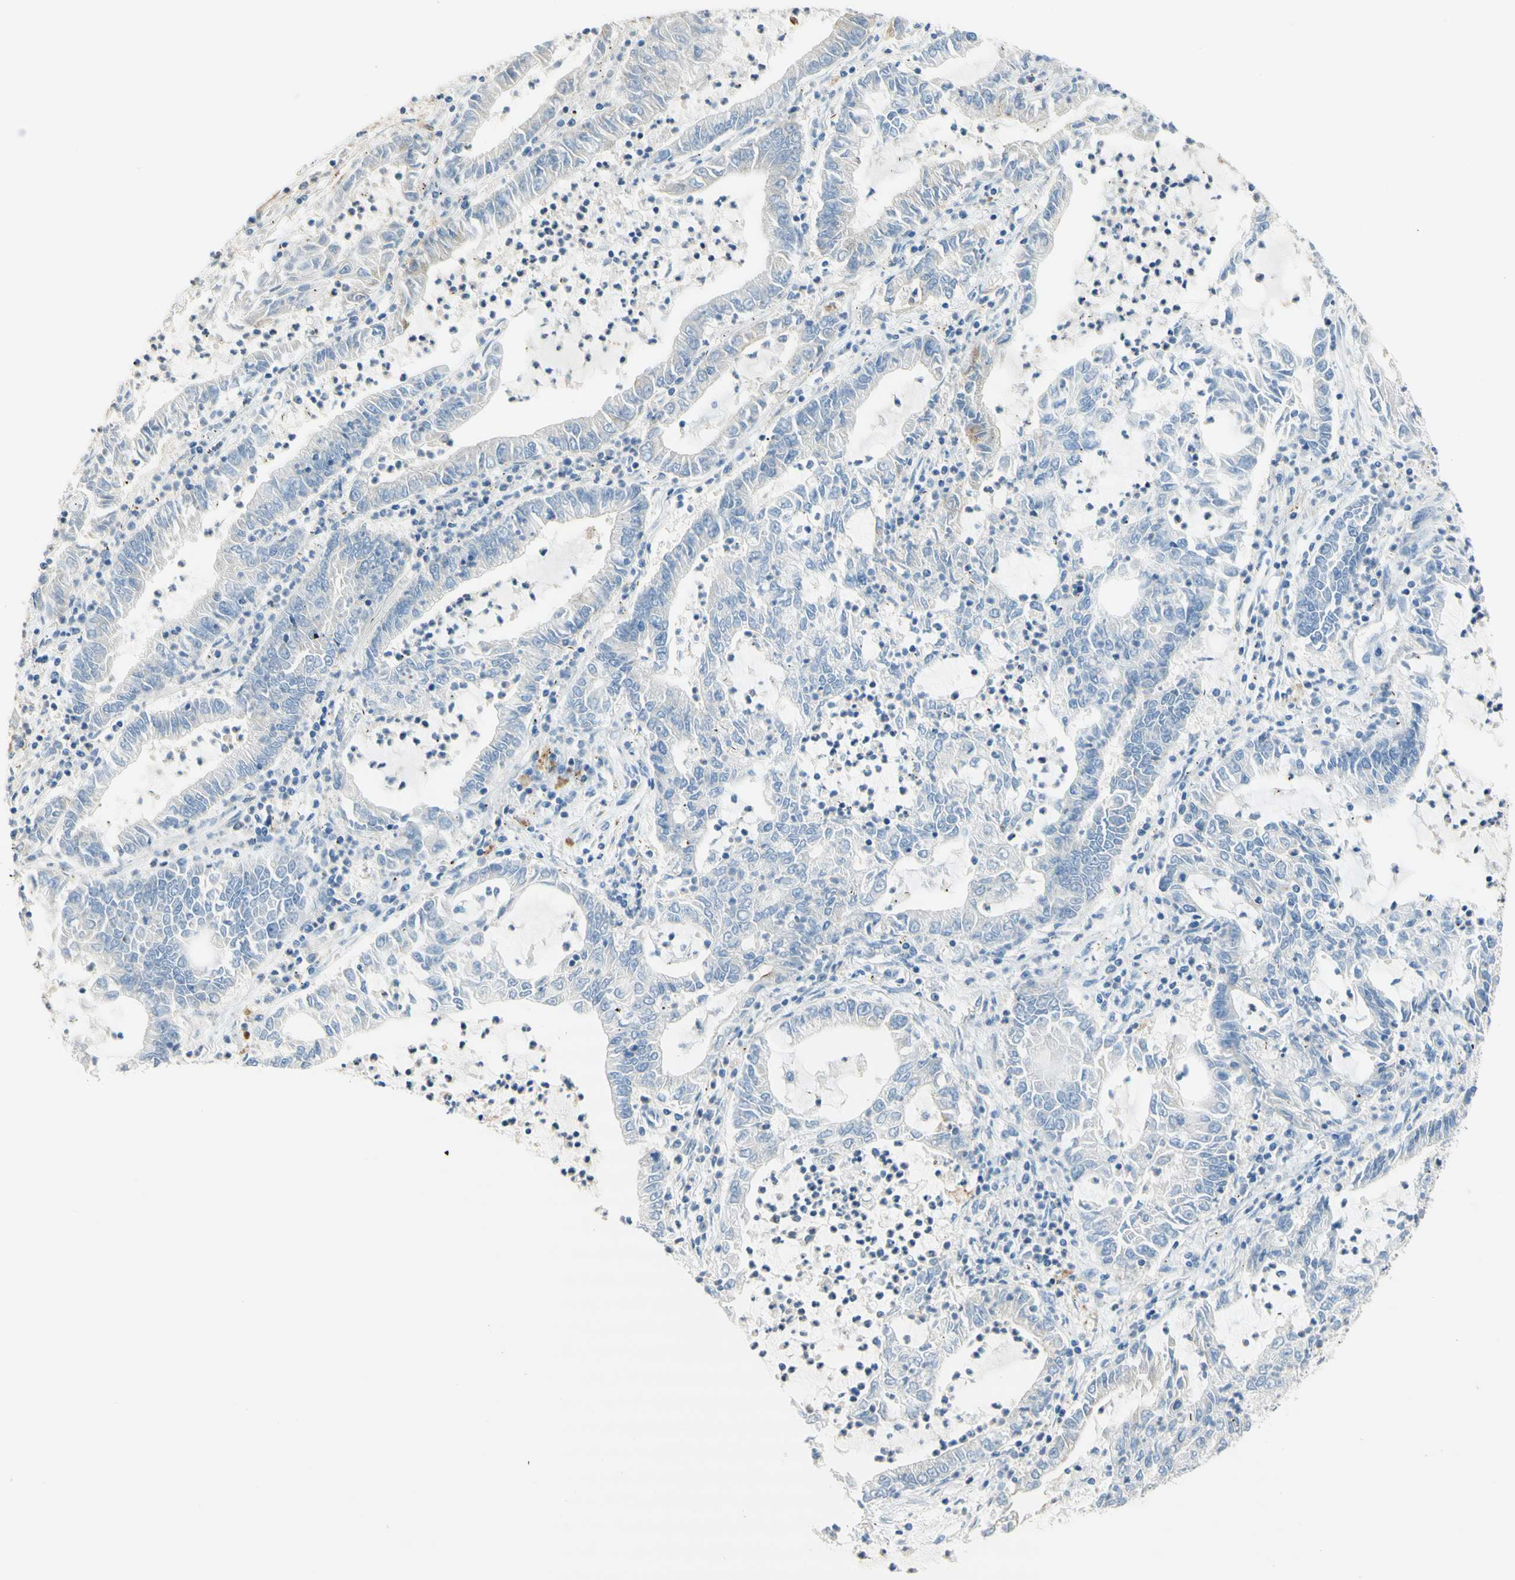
{"staining": {"intensity": "negative", "quantity": "none", "location": "none"}, "tissue": "lung cancer", "cell_type": "Tumor cells", "image_type": "cancer", "snomed": [{"axis": "morphology", "description": "Adenocarcinoma, NOS"}, {"axis": "topography", "description": "Lung"}], "caption": "Immunohistochemistry image of neoplastic tissue: lung cancer stained with DAB reveals no significant protein staining in tumor cells.", "gene": "F3", "patient": {"sex": "female", "age": 51}}